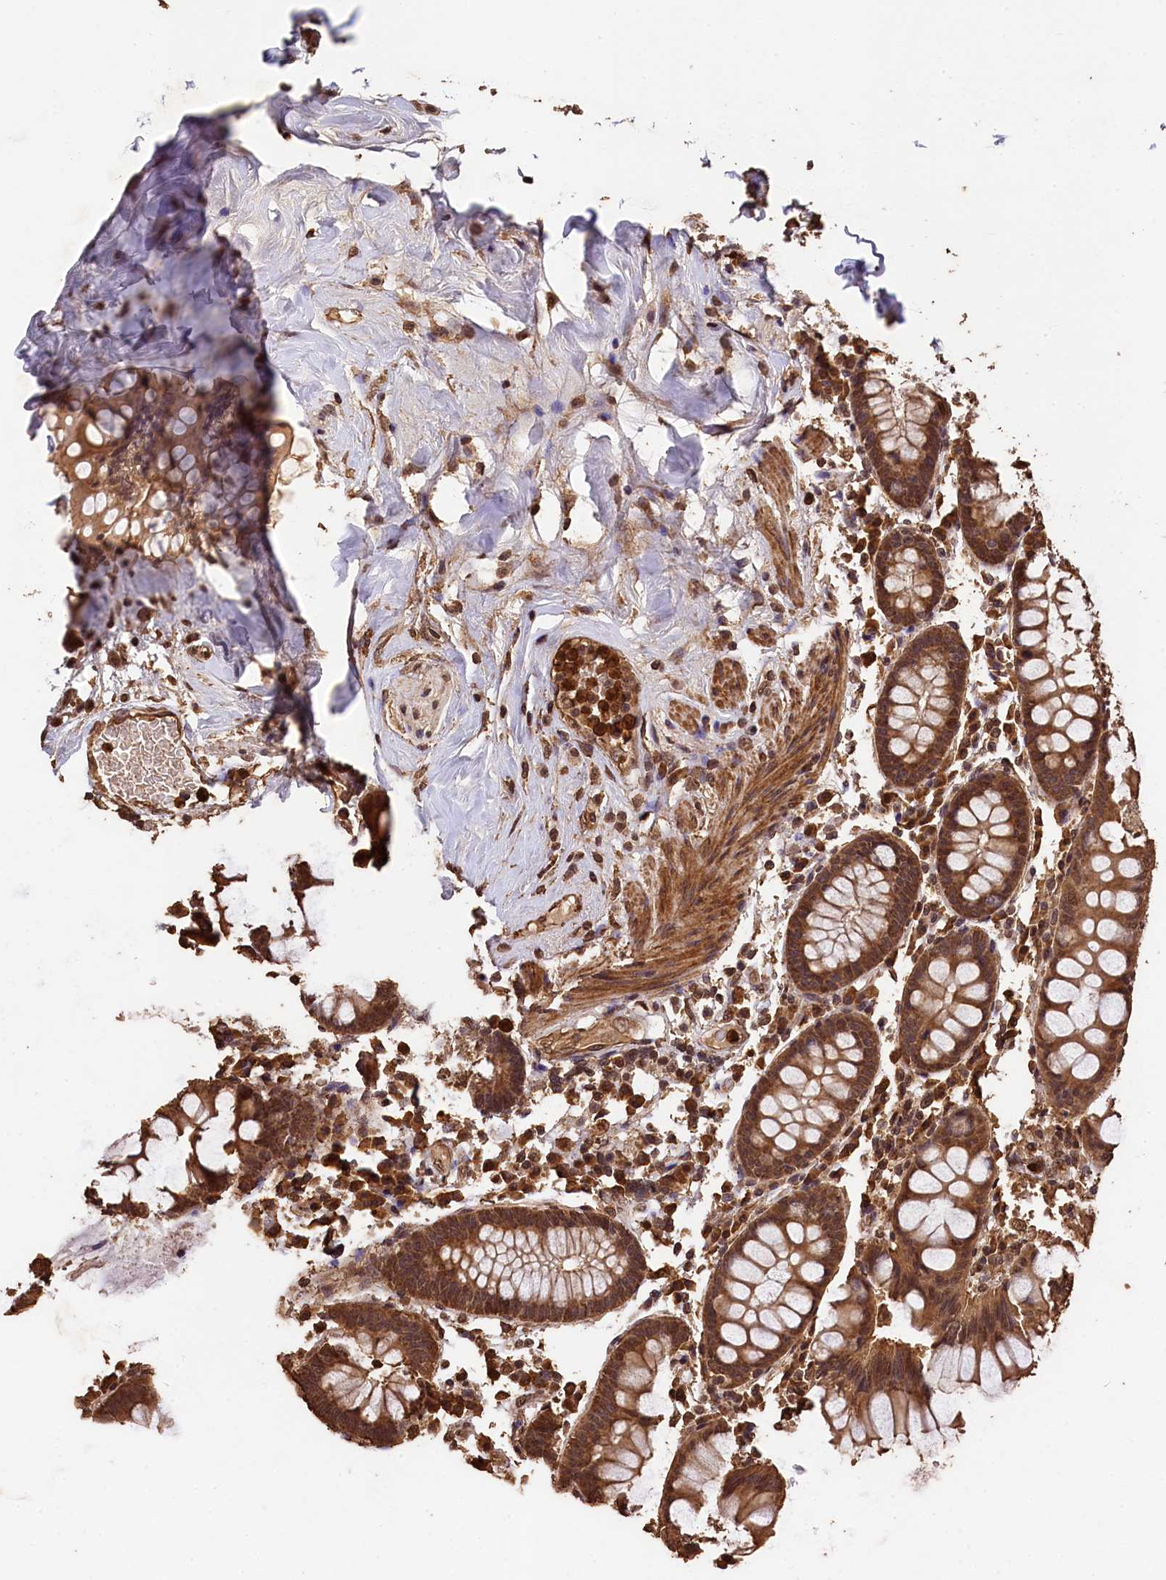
{"staining": {"intensity": "moderate", "quantity": ">75%", "location": "cytoplasmic/membranous,nuclear"}, "tissue": "colon", "cell_type": "Endothelial cells", "image_type": "normal", "snomed": [{"axis": "morphology", "description": "Normal tissue, NOS"}, {"axis": "topography", "description": "Colon"}], "caption": "Normal colon reveals moderate cytoplasmic/membranous,nuclear positivity in approximately >75% of endothelial cells.", "gene": "CEP57L1", "patient": {"sex": "female", "age": 79}}